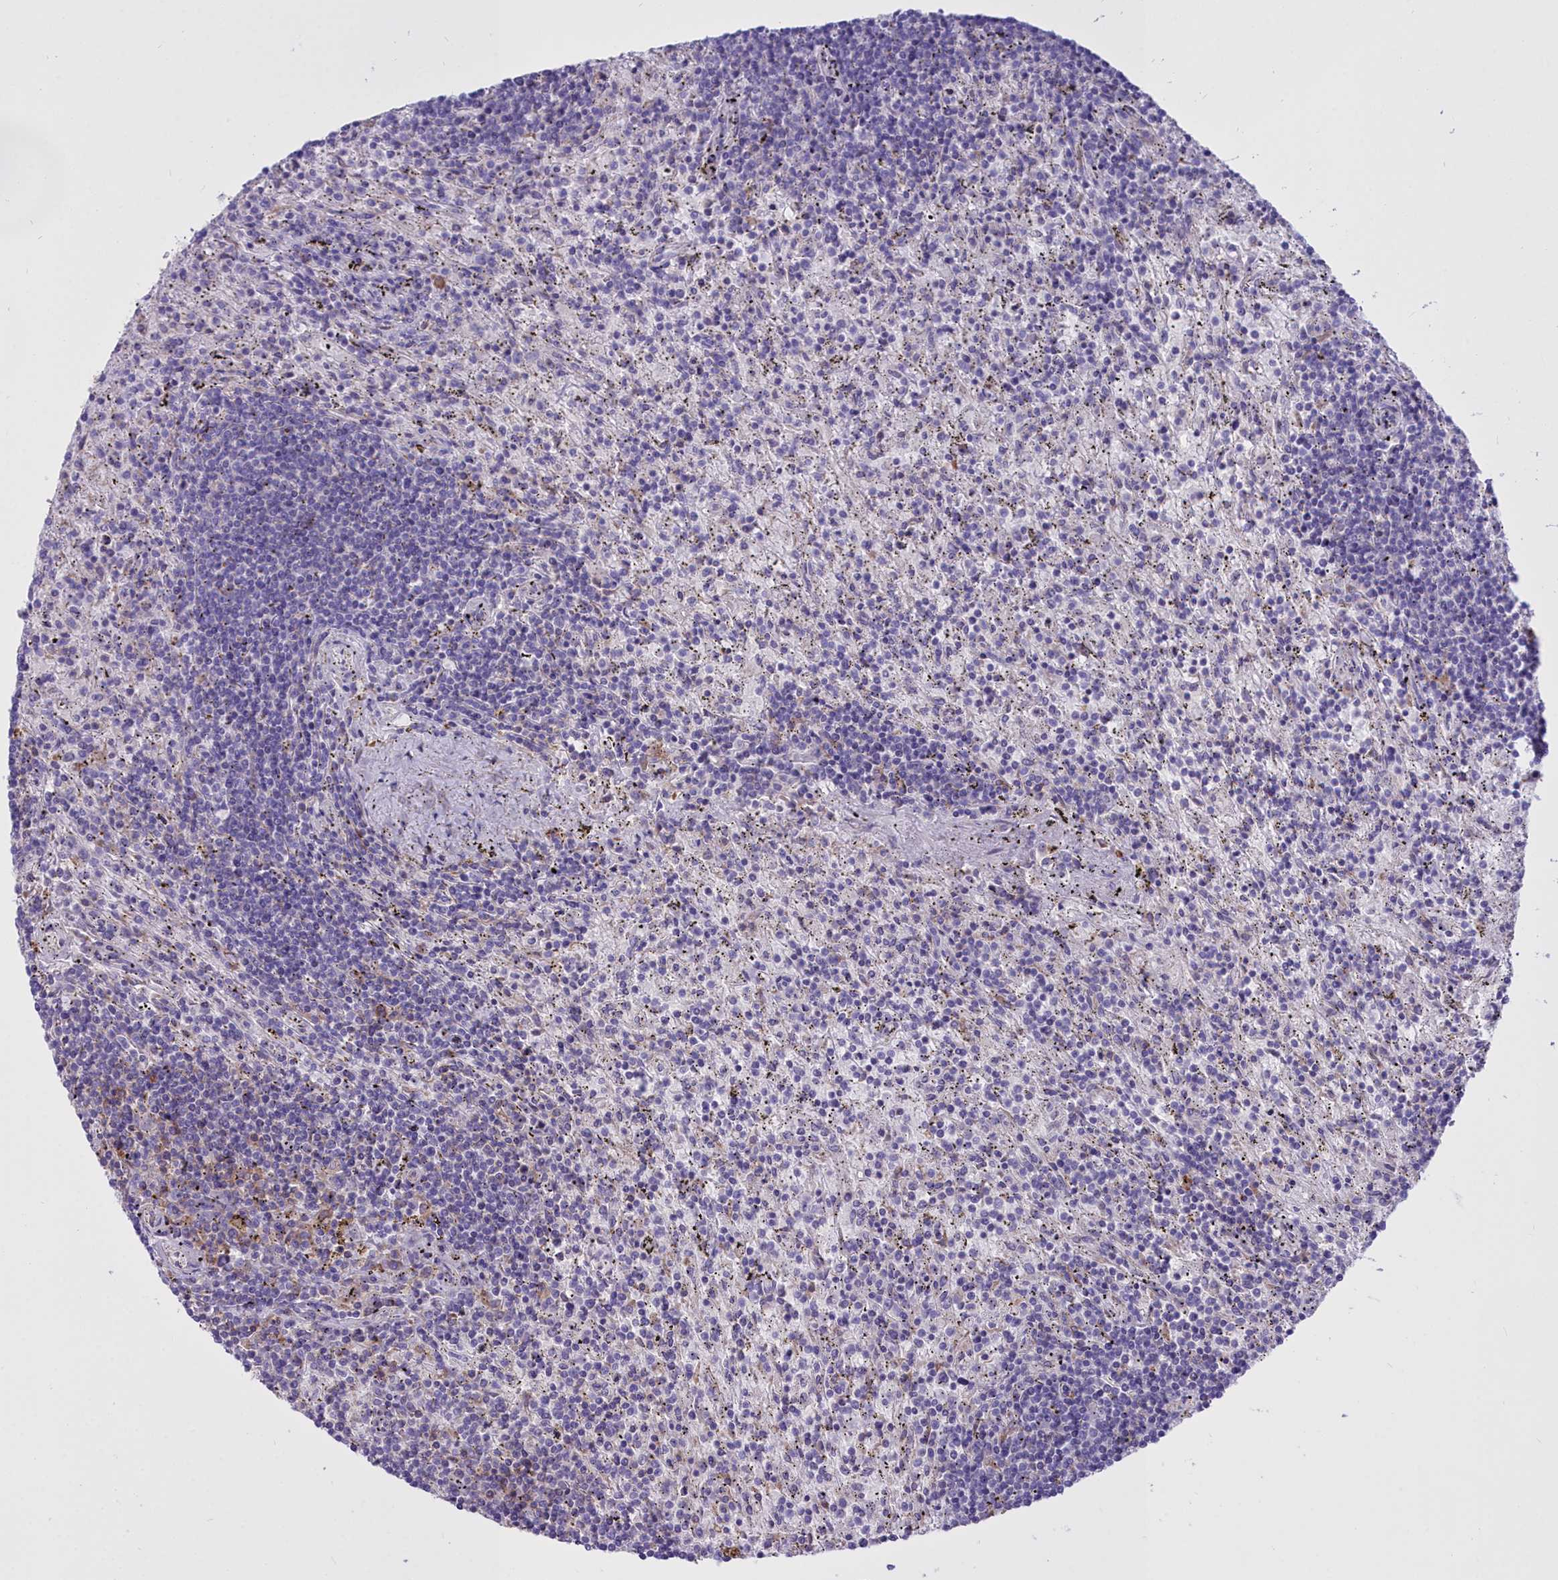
{"staining": {"intensity": "negative", "quantity": "none", "location": "none"}, "tissue": "lymphoma", "cell_type": "Tumor cells", "image_type": "cancer", "snomed": [{"axis": "morphology", "description": "Malignant lymphoma, non-Hodgkin's type, Low grade"}, {"axis": "topography", "description": "Spleen"}], "caption": "This is a micrograph of immunohistochemistry (IHC) staining of lymphoma, which shows no expression in tumor cells.", "gene": "CD5", "patient": {"sex": "male", "age": 76}}